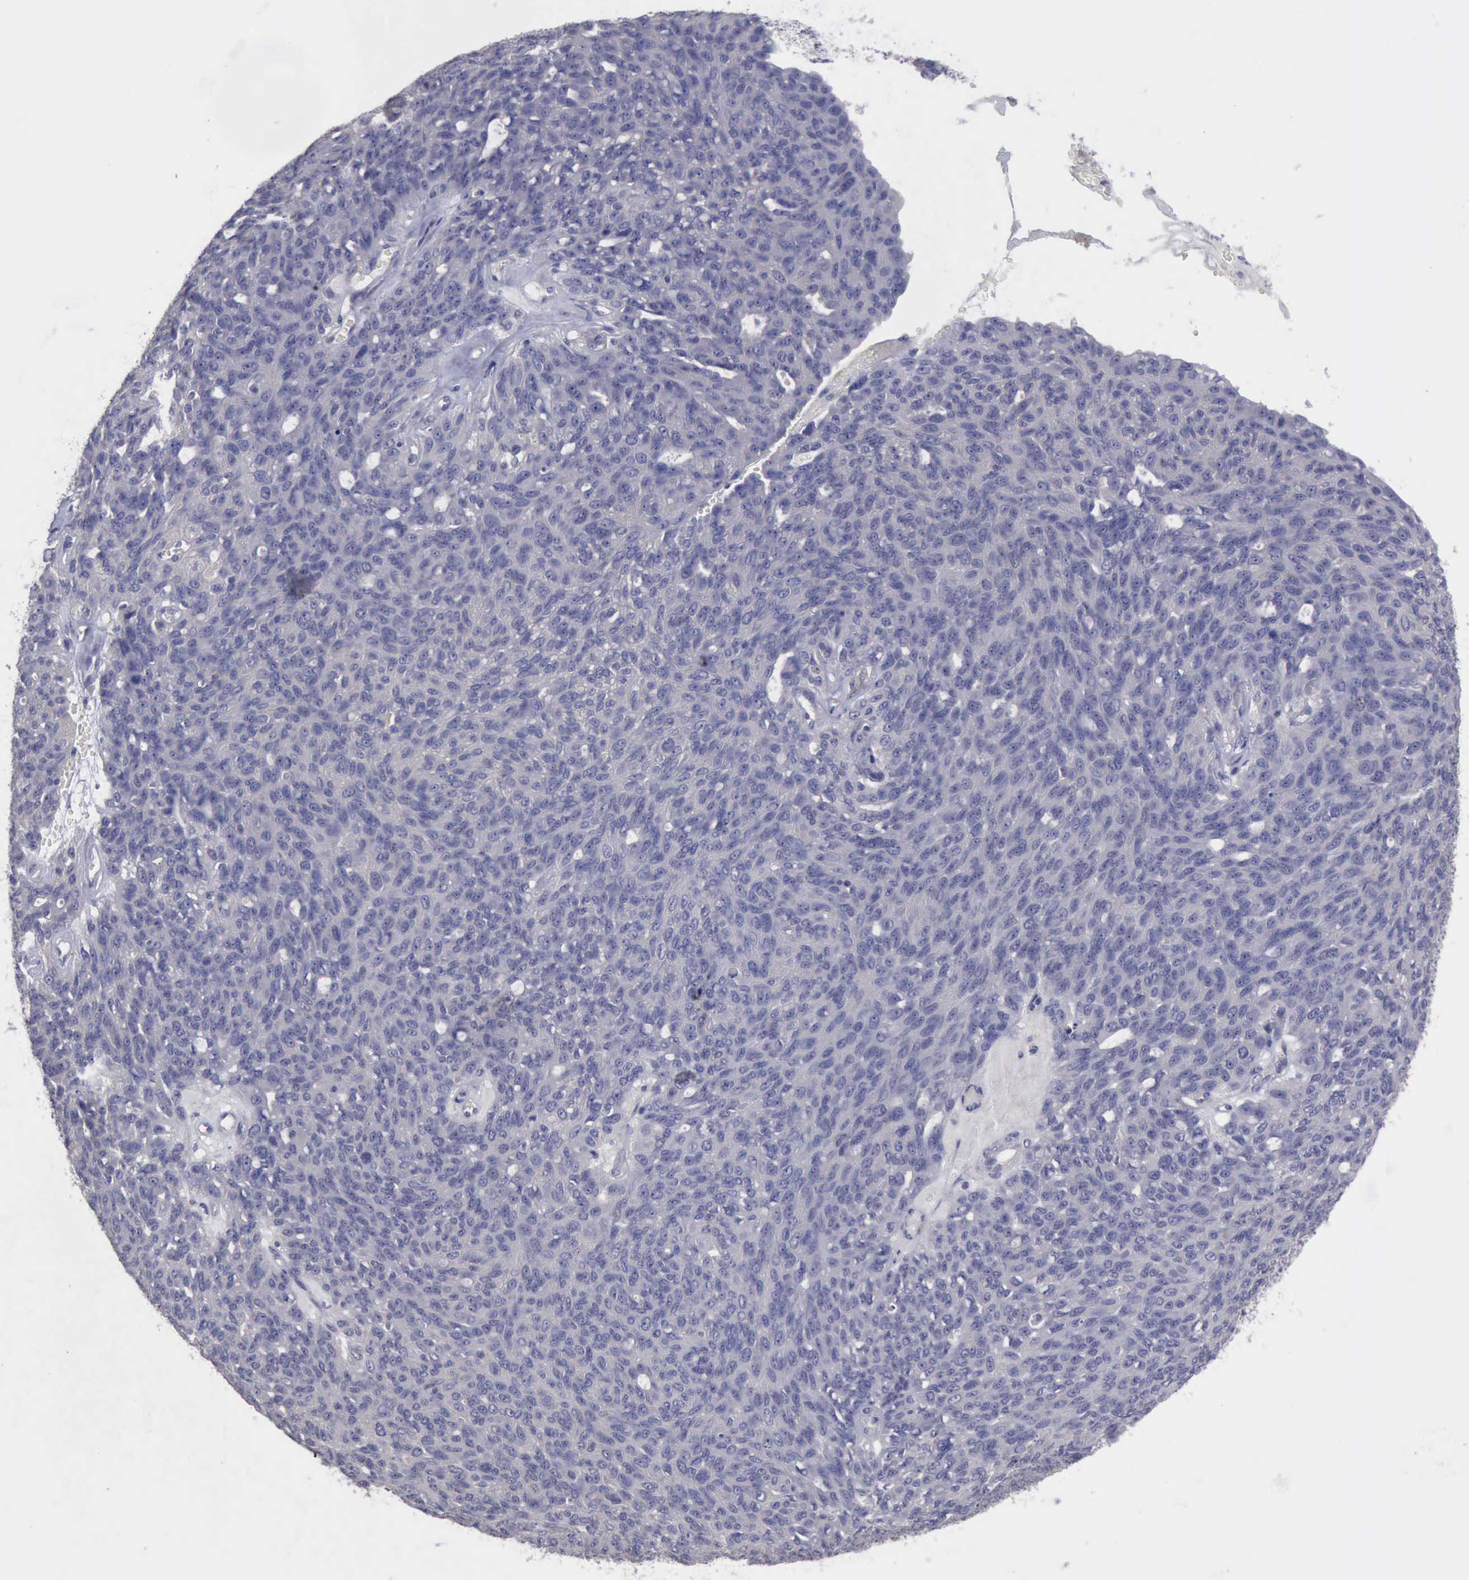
{"staining": {"intensity": "negative", "quantity": "none", "location": "none"}, "tissue": "ovarian cancer", "cell_type": "Tumor cells", "image_type": "cancer", "snomed": [{"axis": "morphology", "description": "Carcinoma, endometroid"}, {"axis": "topography", "description": "Ovary"}], "caption": "The photomicrograph reveals no staining of tumor cells in ovarian cancer.", "gene": "PHKA1", "patient": {"sex": "female", "age": 60}}